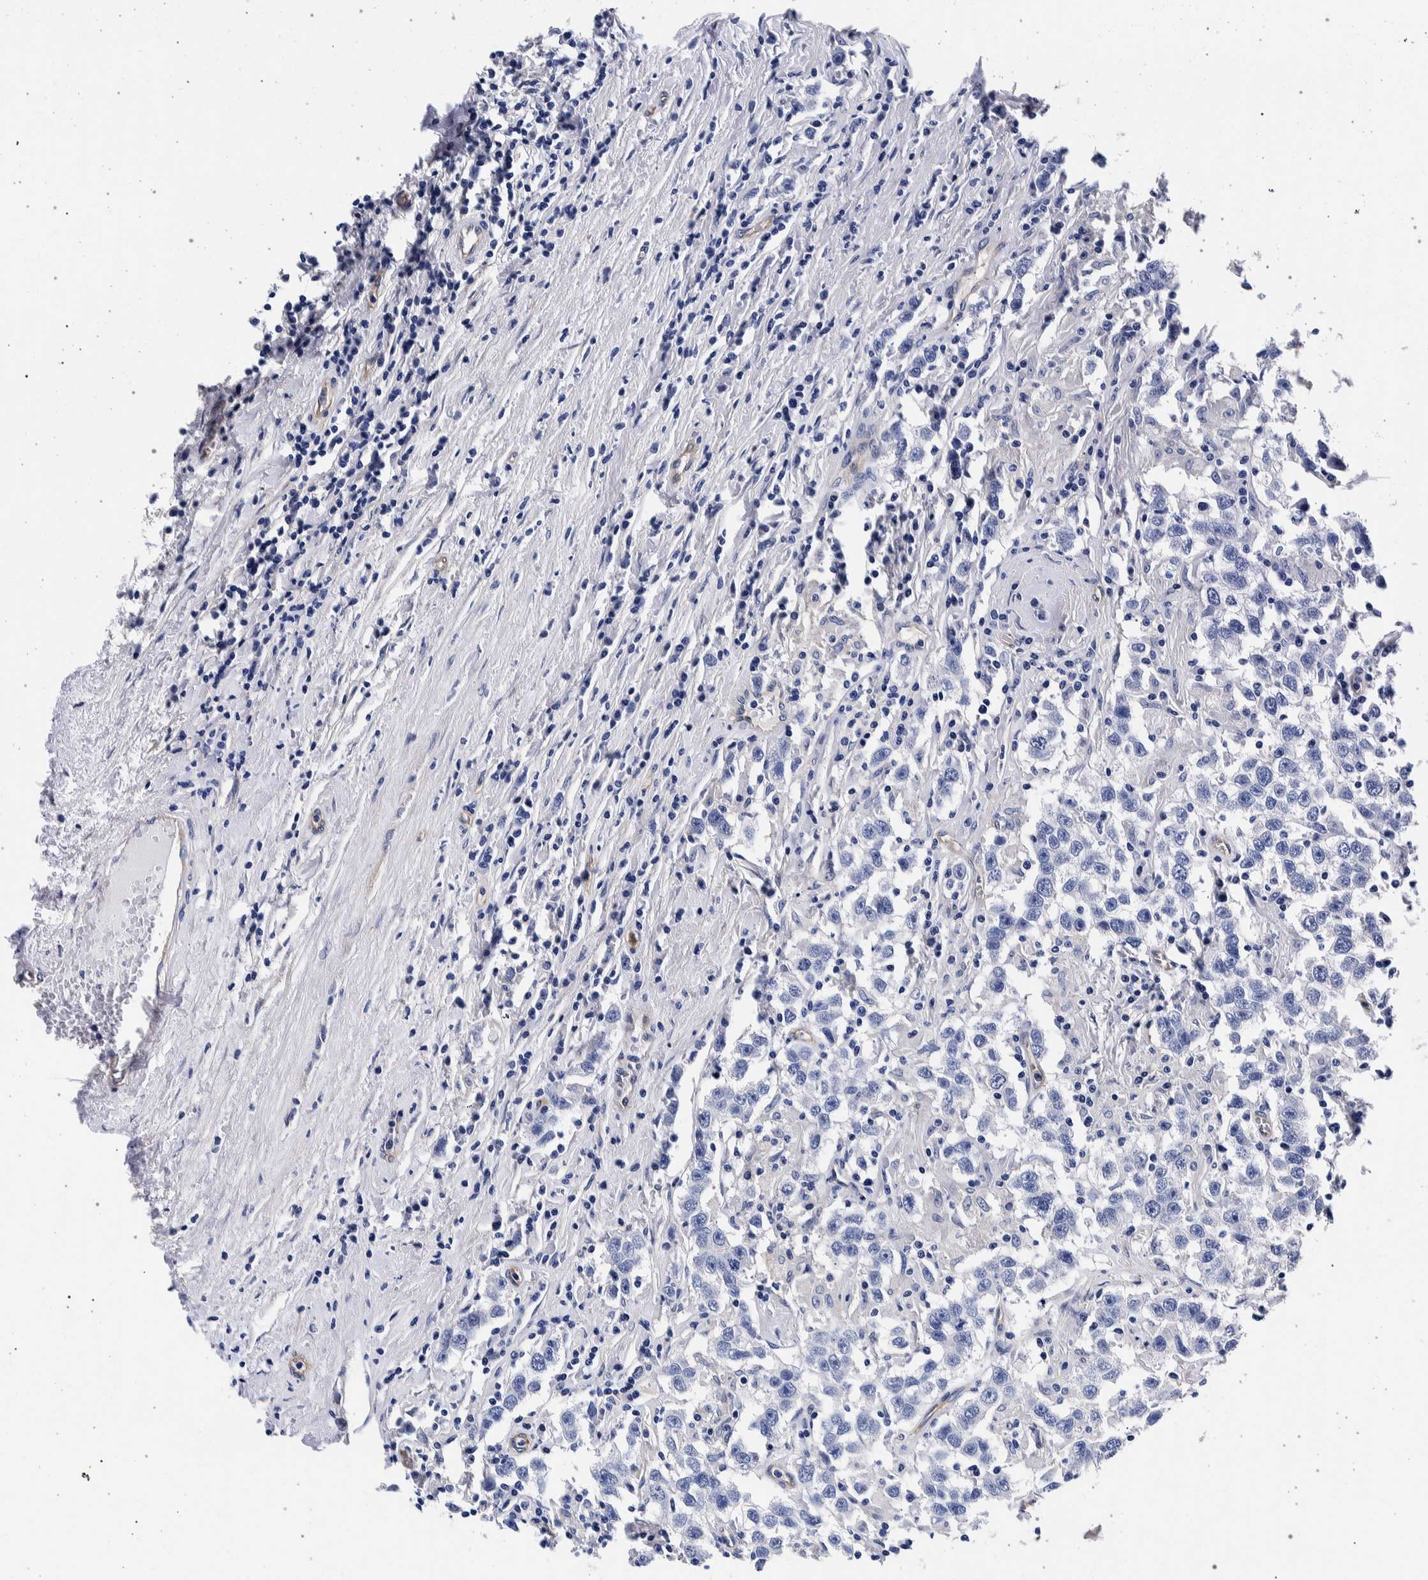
{"staining": {"intensity": "negative", "quantity": "none", "location": "none"}, "tissue": "testis cancer", "cell_type": "Tumor cells", "image_type": "cancer", "snomed": [{"axis": "morphology", "description": "Seminoma, NOS"}, {"axis": "topography", "description": "Testis"}], "caption": "Immunohistochemistry micrograph of neoplastic tissue: testis cancer (seminoma) stained with DAB (3,3'-diaminobenzidine) demonstrates no significant protein staining in tumor cells.", "gene": "NIBAN2", "patient": {"sex": "male", "age": 41}}